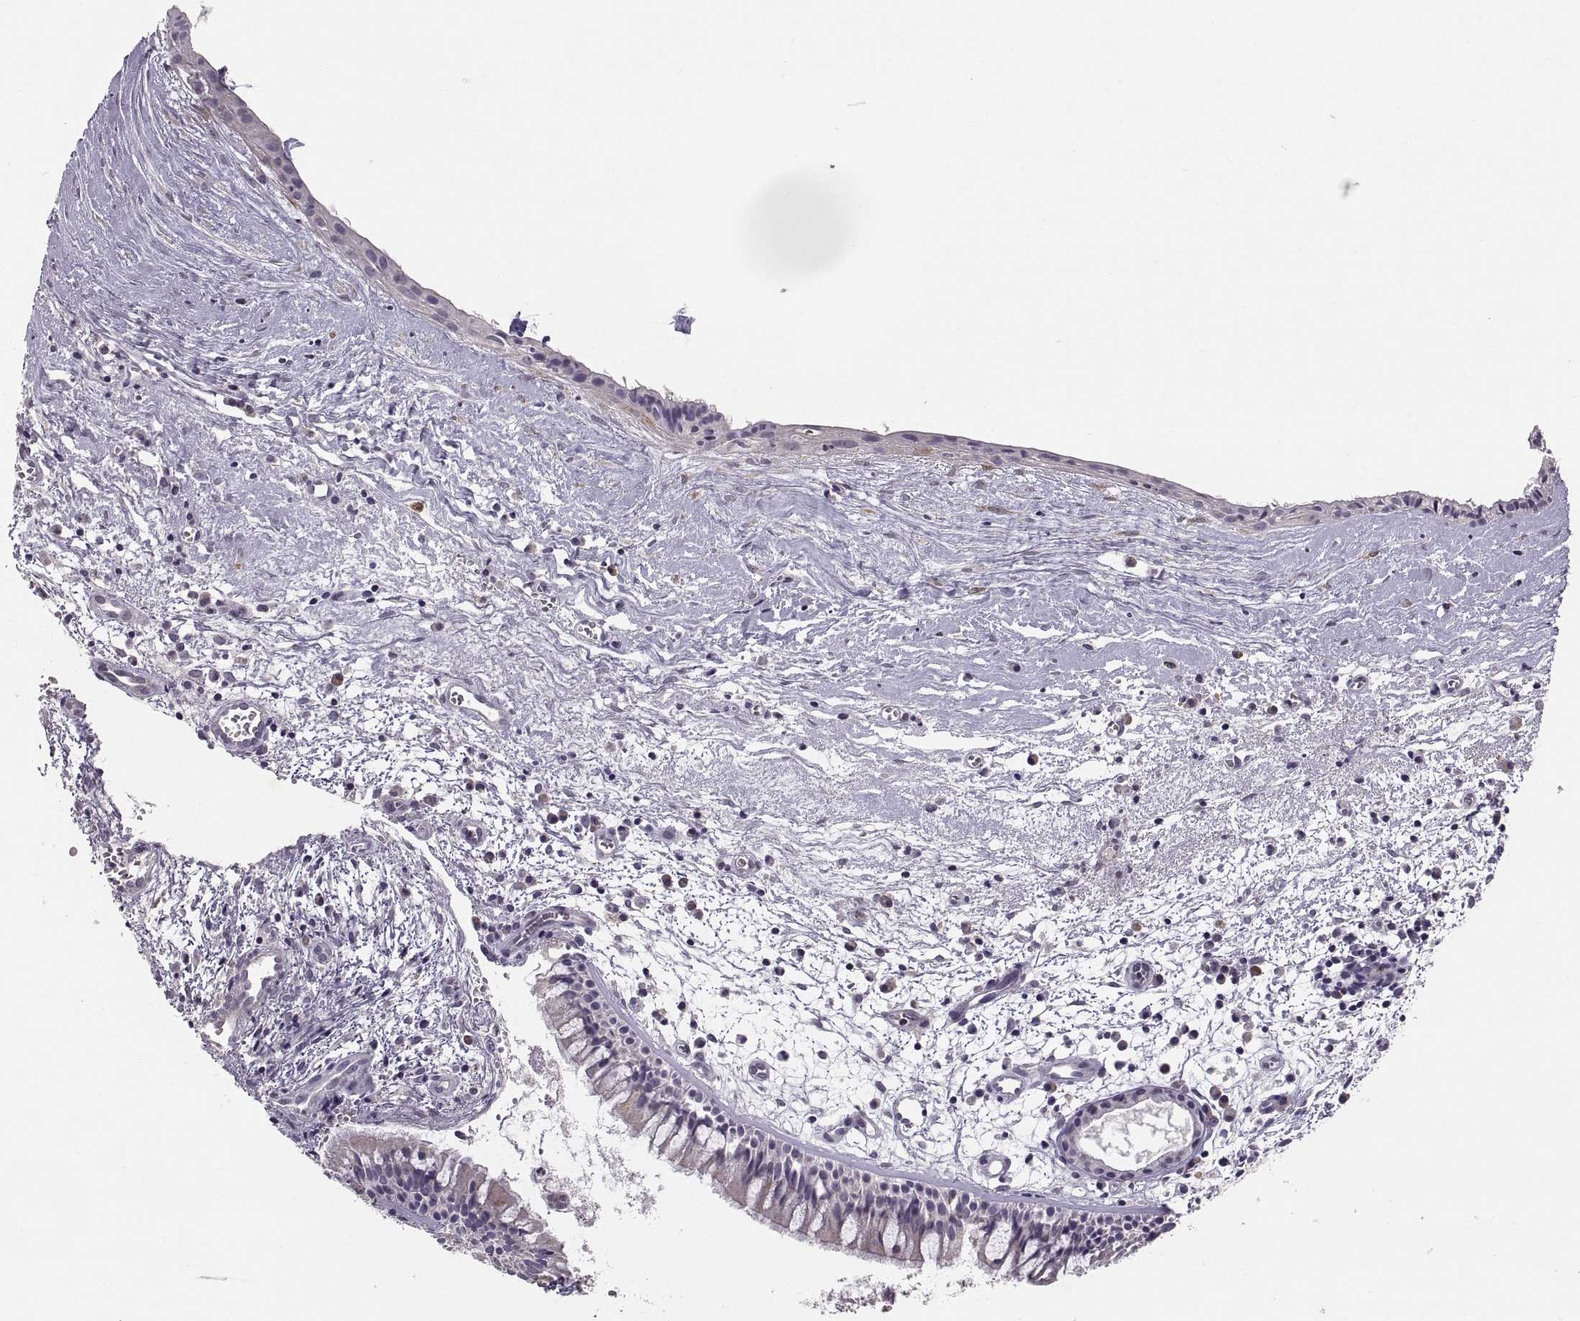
{"staining": {"intensity": "negative", "quantity": "none", "location": "none"}, "tissue": "nasopharynx", "cell_type": "Respiratory epithelial cells", "image_type": "normal", "snomed": [{"axis": "morphology", "description": "Normal tissue, NOS"}, {"axis": "topography", "description": "Nasopharynx"}], "caption": "This photomicrograph is of normal nasopharynx stained with immunohistochemistry to label a protein in brown with the nuclei are counter-stained blue. There is no expression in respiratory epithelial cells. (Stains: DAB IHC with hematoxylin counter stain, Microscopy: brightfield microscopy at high magnification).", "gene": "HMGCR", "patient": {"sex": "male", "age": 83}}